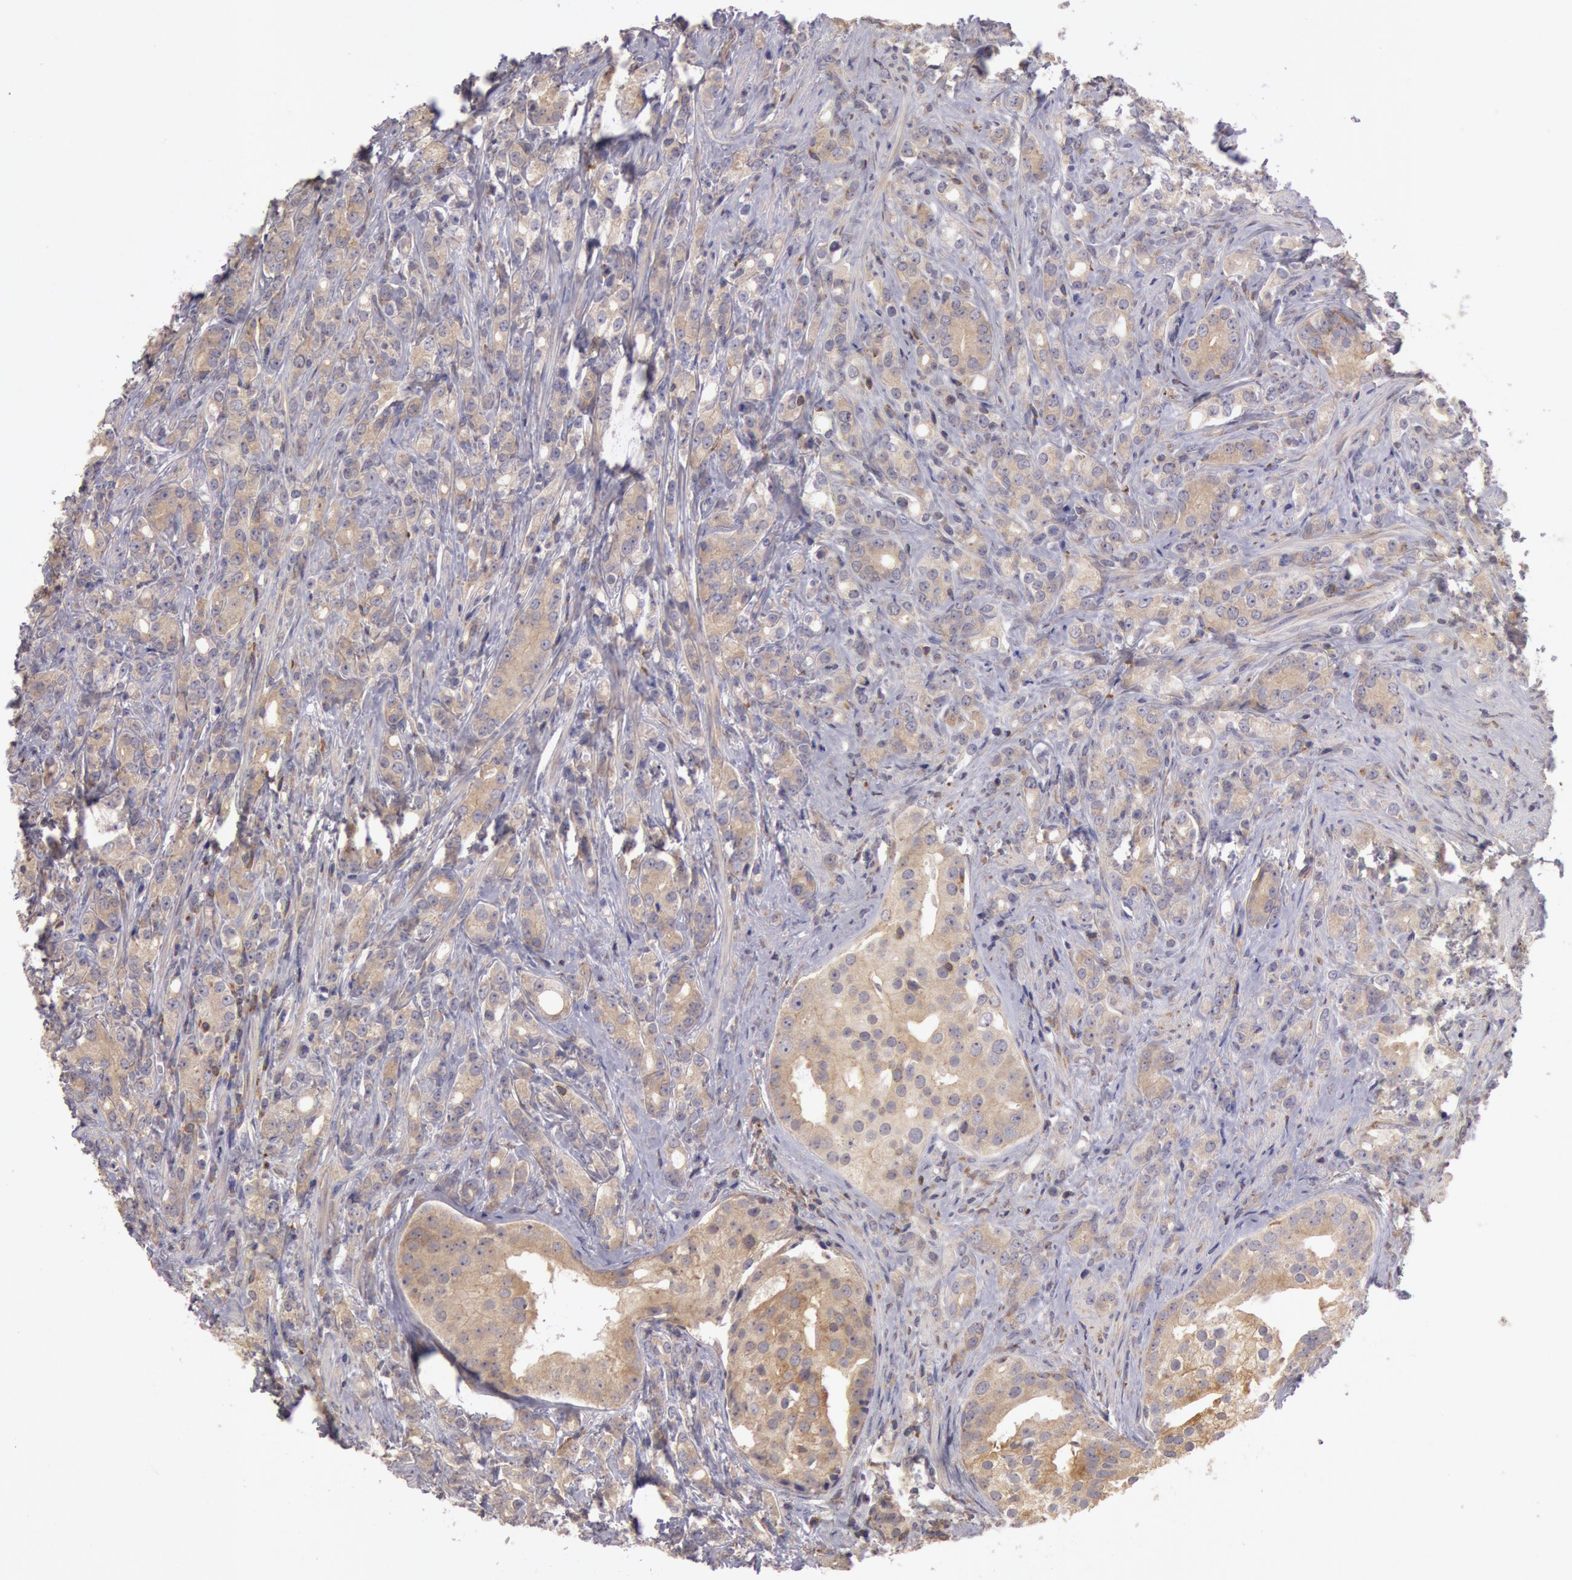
{"staining": {"intensity": "moderate", "quantity": ">75%", "location": "cytoplasmic/membranous"}, "tissue": "prostate cancer", "cell_type": "Tumor cells", "image_type": "cancer", "snomed": [{"axis": "morphology", "description": "Adenocarcinoma, Medium grade"}, {"axis": "topography", "description": "Prostate"}], "caption": "IHC (DAB) staining of human prostate cancer exhibits moderate cytoplasmic/membranous protein expression in about >75% of tumor cells. (DAB (3,3'-diaminobenzidine) = brown stain, brightfield microscopy at high magnification).", "gene": "NMT2", "patient": {"sex": "male", "age": 59}}